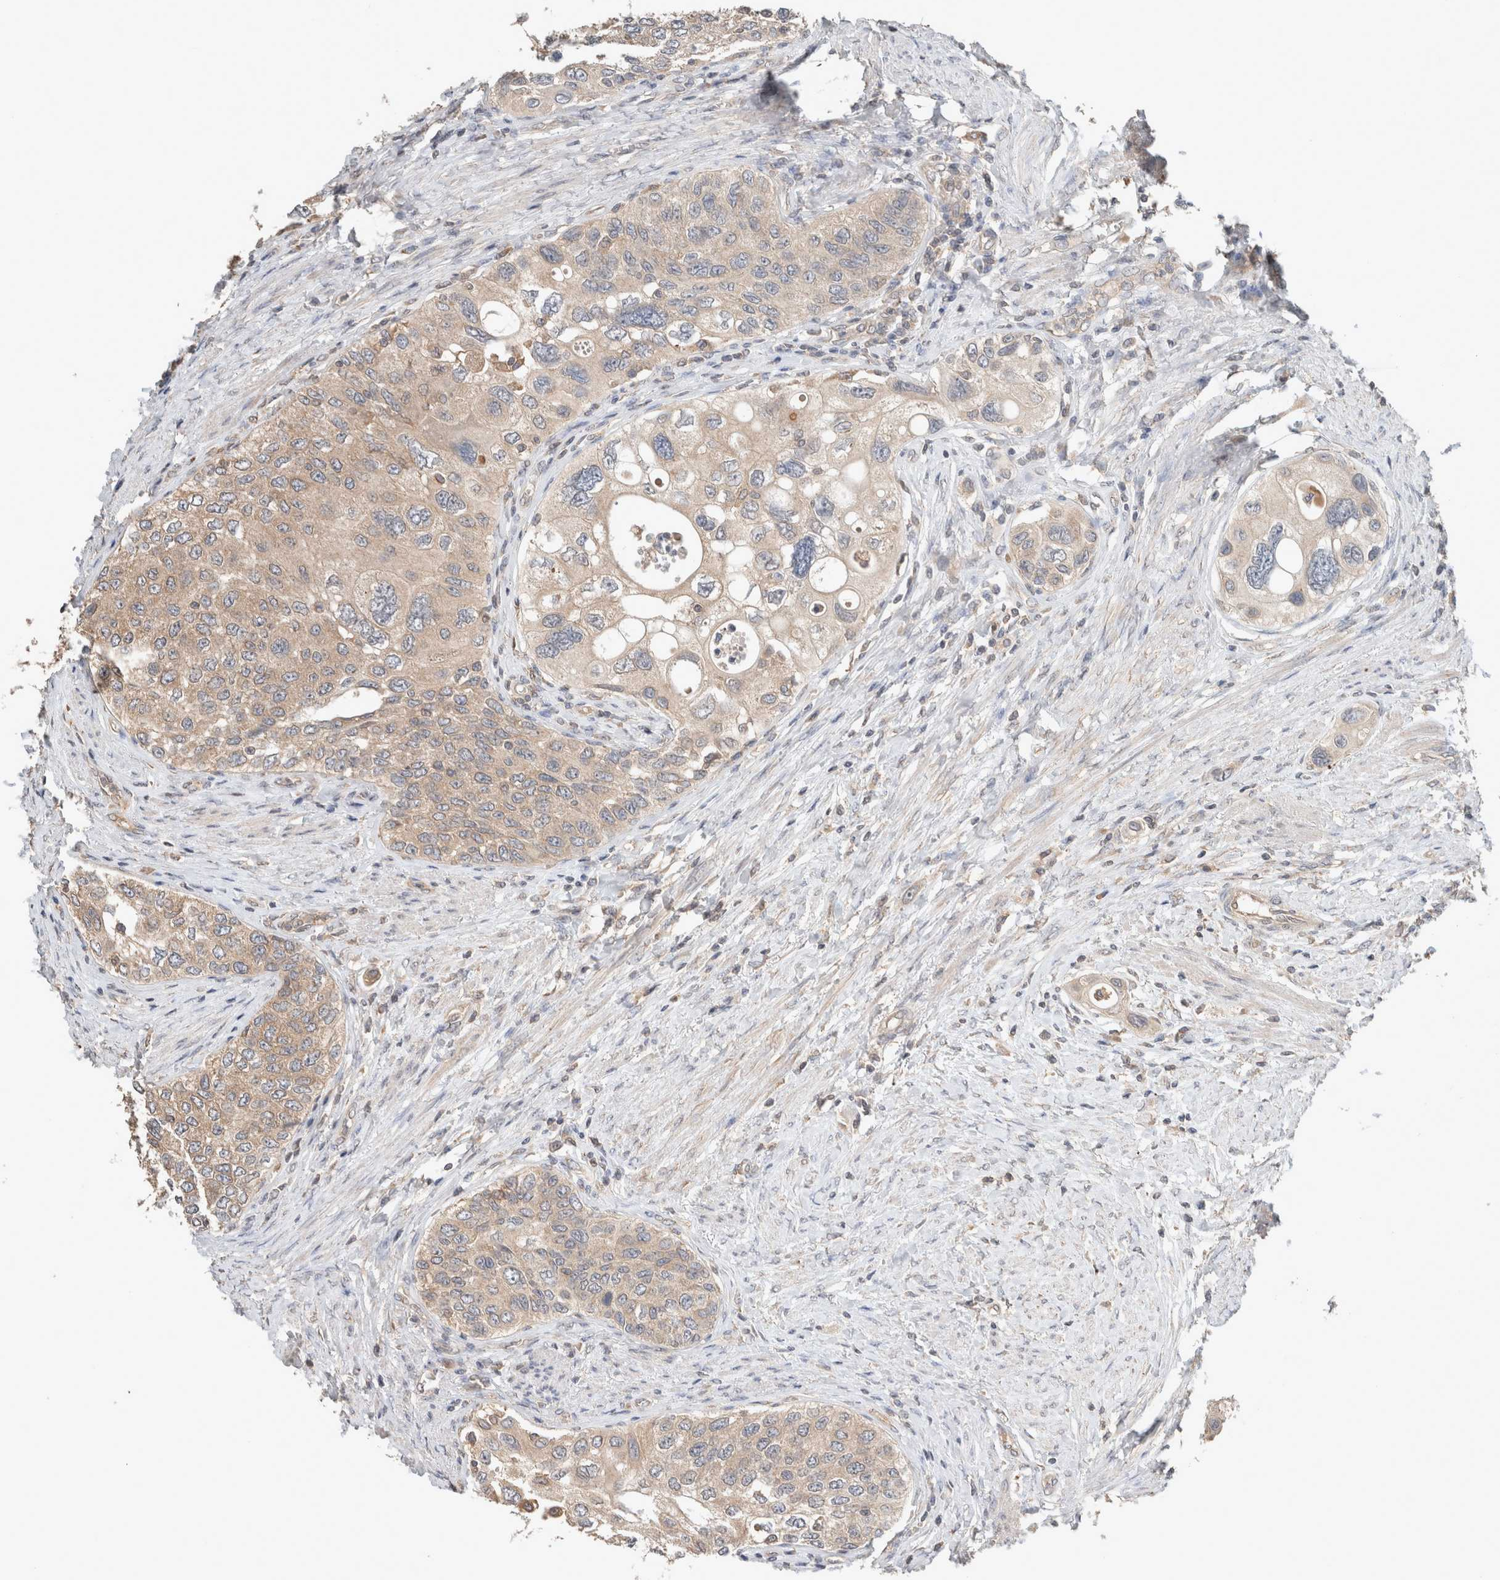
{"staining": {"intensity": "weak", "quantity": "<25%", "location": "cytoplasmic/membranous"}, "tissue": "urothelial cancer", "cell_type": "Tumor cells", "image_type": "cancer", "snomed": [{"axis": "morphology", "description": "Urothelial carcinoma, High grade"}, {"axis": "topography", "description": "Urinary bladder"}], "caption": "Urothelial carcinoma (high-grade) stained for a protein using immunohistochemistry reveals no expression tumor cells.", "gene": "ERAP2", "patient": {"sex": "female", "age": 56}}